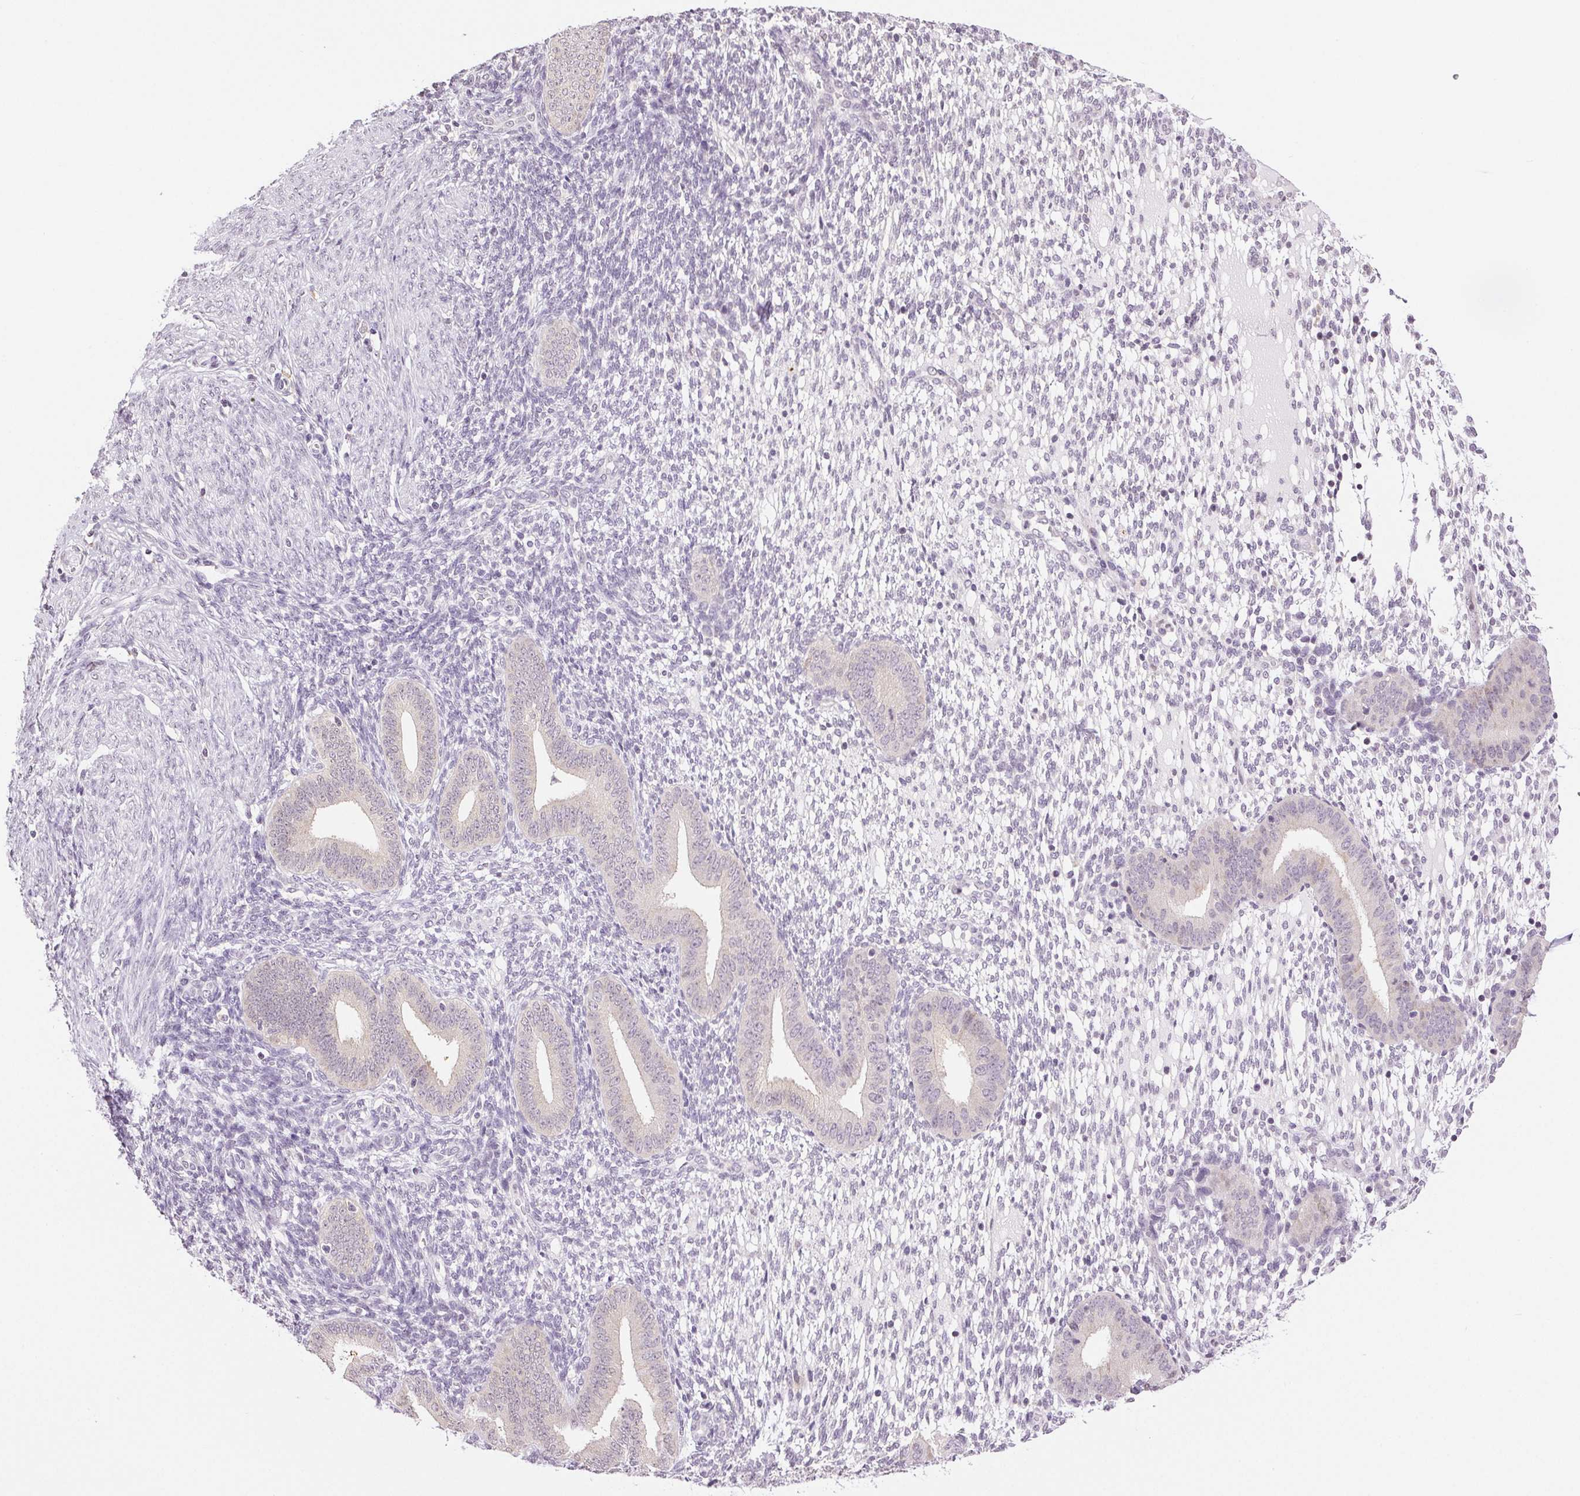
{"staining": {"intensity": "negative", "quantity": "none", "location": "none"}, "tissue": "endometrium", "cell_type": "Cells in endometrial stroma", "image_type": "normal", "snomed": [{"axis": "morphology", "description": "Normal tissue, NOS"}, {"axis": "topography", "description": "Endometrium"}], "caption": "Micrograph shows no significant protein expression in cells in endometrial stroma of unremarkable endometrium.", "gene": "TNNT3", "patient": {"sex": "female", "age": 40}}